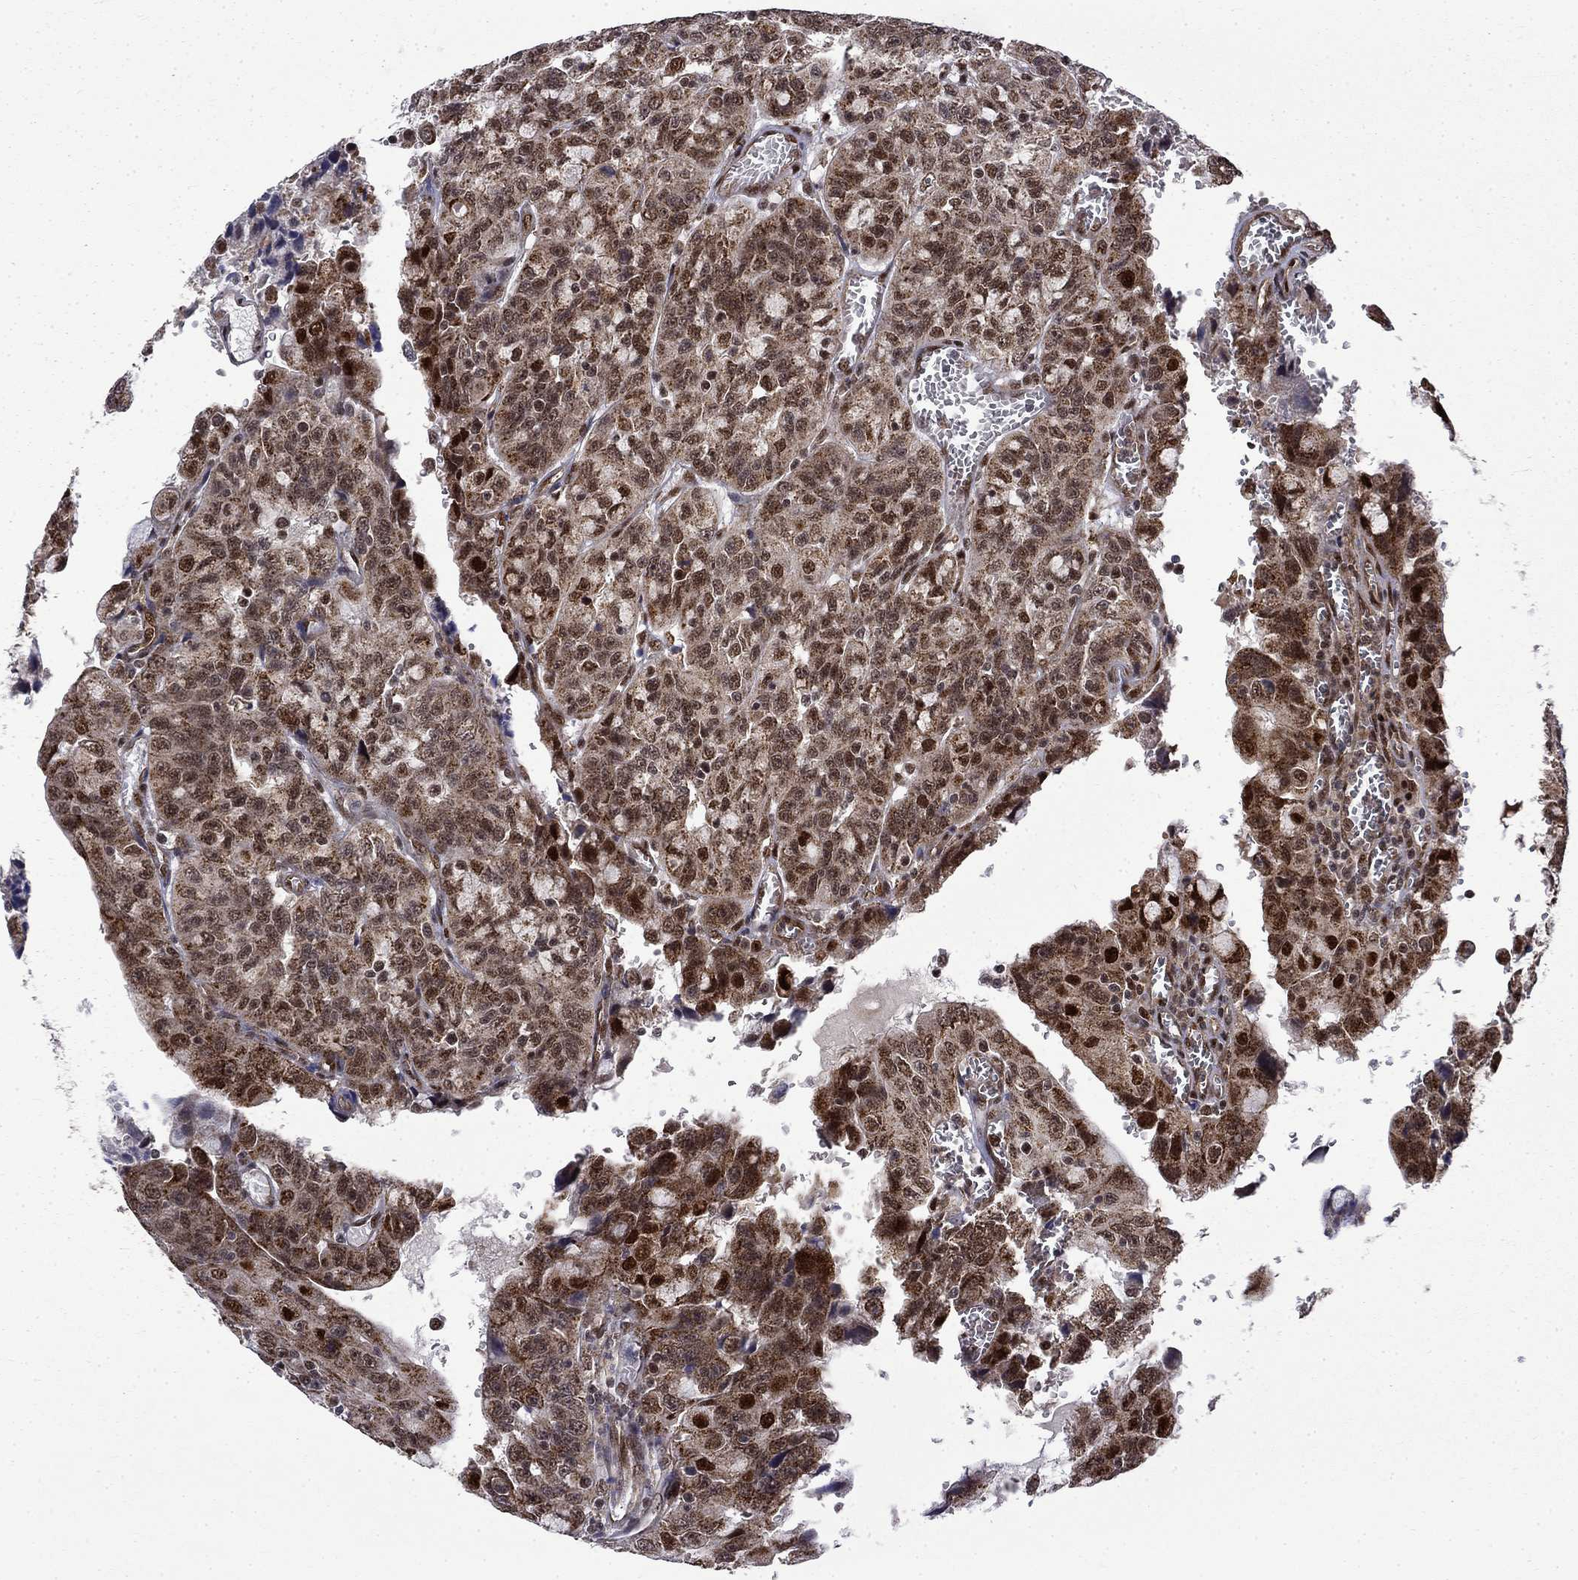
{"staining": {"intensity": "moderate", "quantity": "25%-75%", "location": "cytoplasmic/membranous,nuclear"}, "tissue": "urothelial cancer", "cell_type": "Tumor cells", "image_type": "cancer", "snomed": [{"axis": "morphology", "description": "Urothelial carcinoma, NOS"}, {"axis": "morphology", "description": "Urothelial carcinoma, High grade"}, {"axis": "topography", "description": "Urinary bladder"}], "caption": "Immunohistochemistry staining of urothelial cancer, which displays medium levels of moderate cytoplasmic/membranous and nuclear staining in about 25%-75% of tumor cells indicating moderate cytoplasmic/membranous and nuclear protein staining. The staining was performed using DAB (brown) for protein detection and nuclei were counterstained in hematoxylin (blue).", "gene": "KPNA3", "patient": {"sex": "female", "age": 73}}